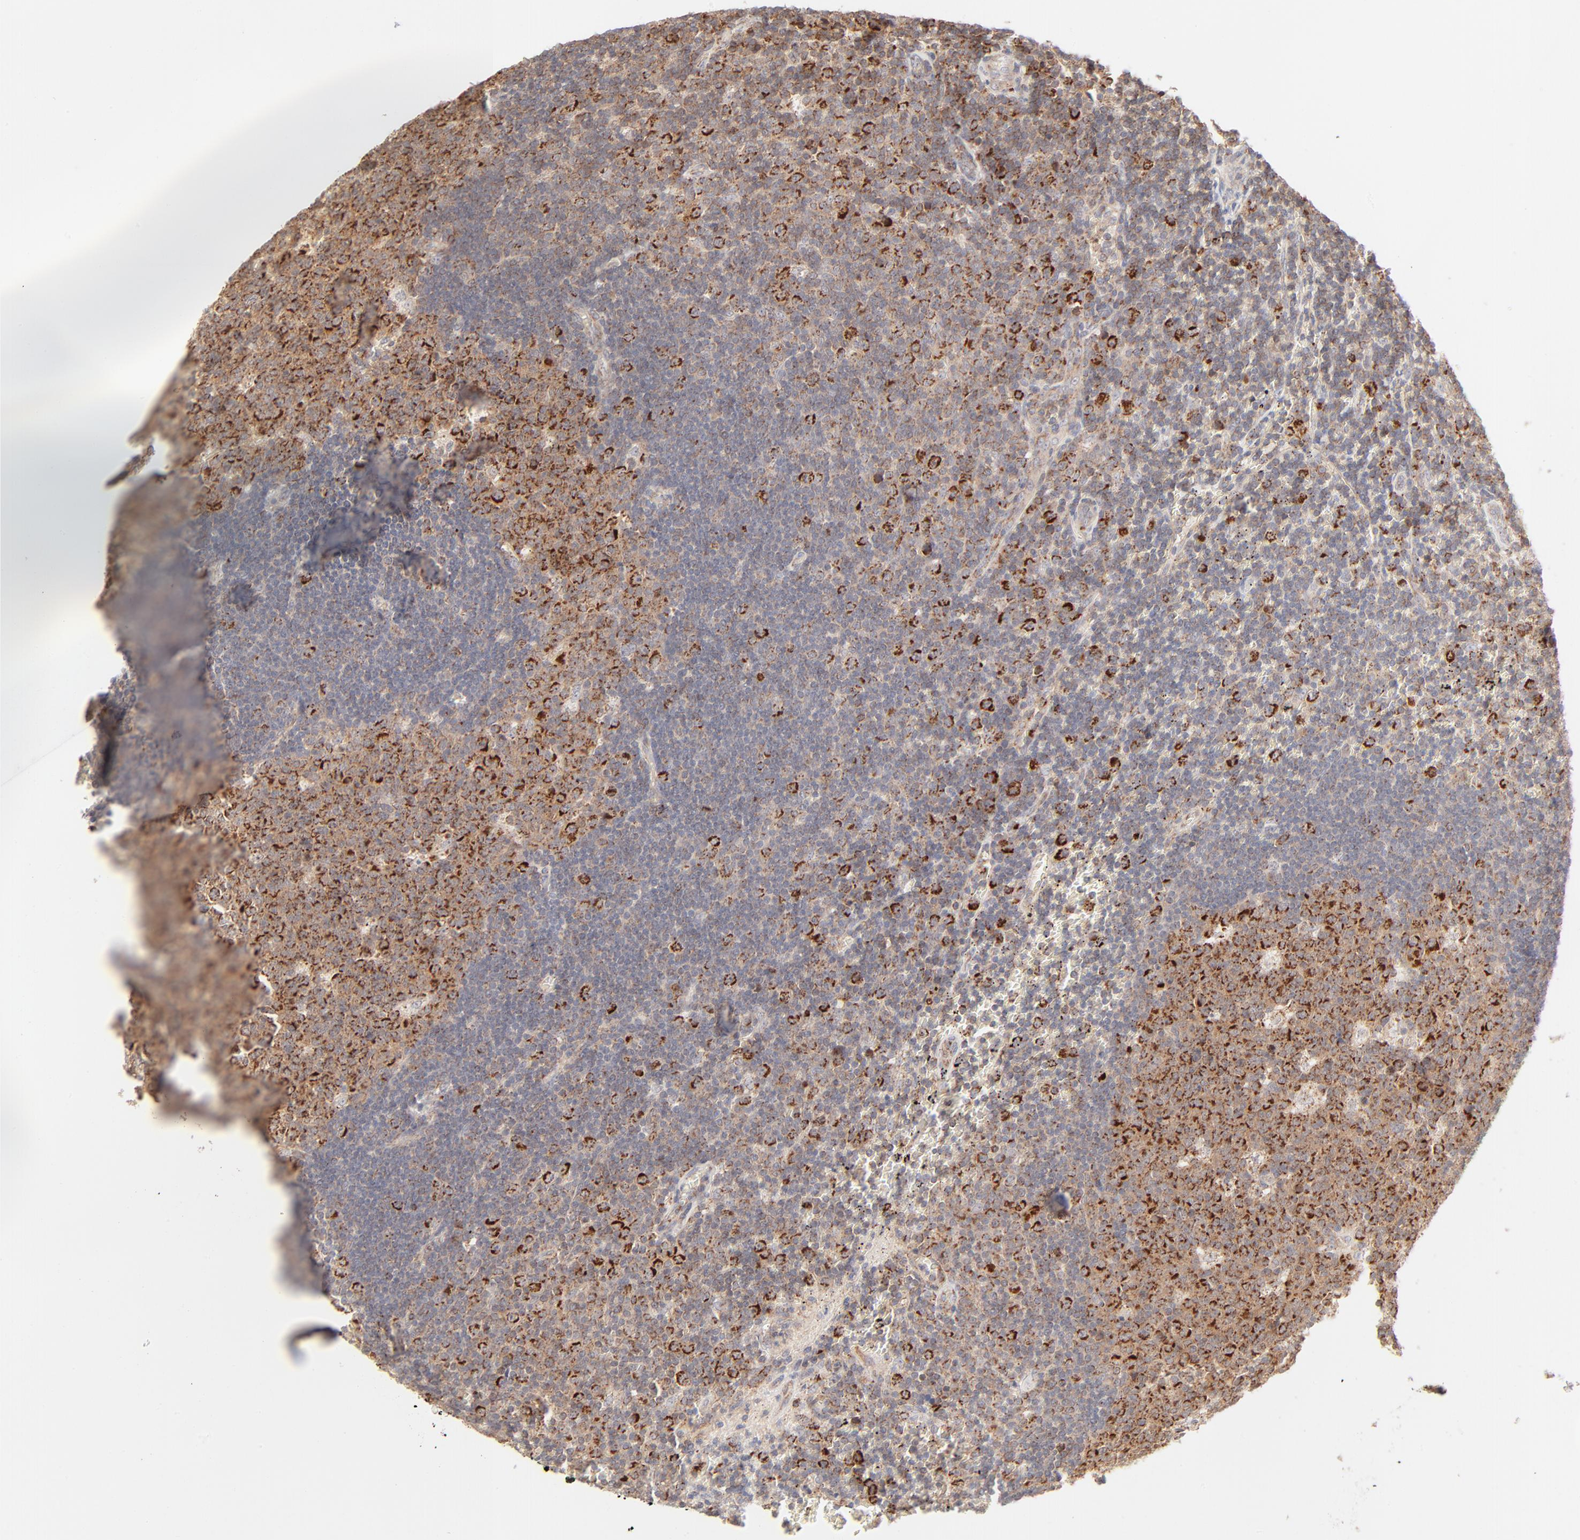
{"staining": {"intensity": "strong", "quantity": ">75%", "location": "cytoplasmic/membranous"}, "tissue": "lymph node", "cell_type": "Germinal center cells", "image_type": "normal", "snomed": [{"axis": "morphology", "description": "Normal tissue, NOS"}, {"axis": "topography", "description": "Lymph node"}, {"axis": "topography", "description": "Salivary gland"}], "caption": "Immunohistochemistry of benign human lymph node demonstrates high levels of strong cytoplasmic/membranous expression in approximately >75% of germinal center cells.", "gene": "CSPG4", "patient": {"sex": "male", "age": 8}}